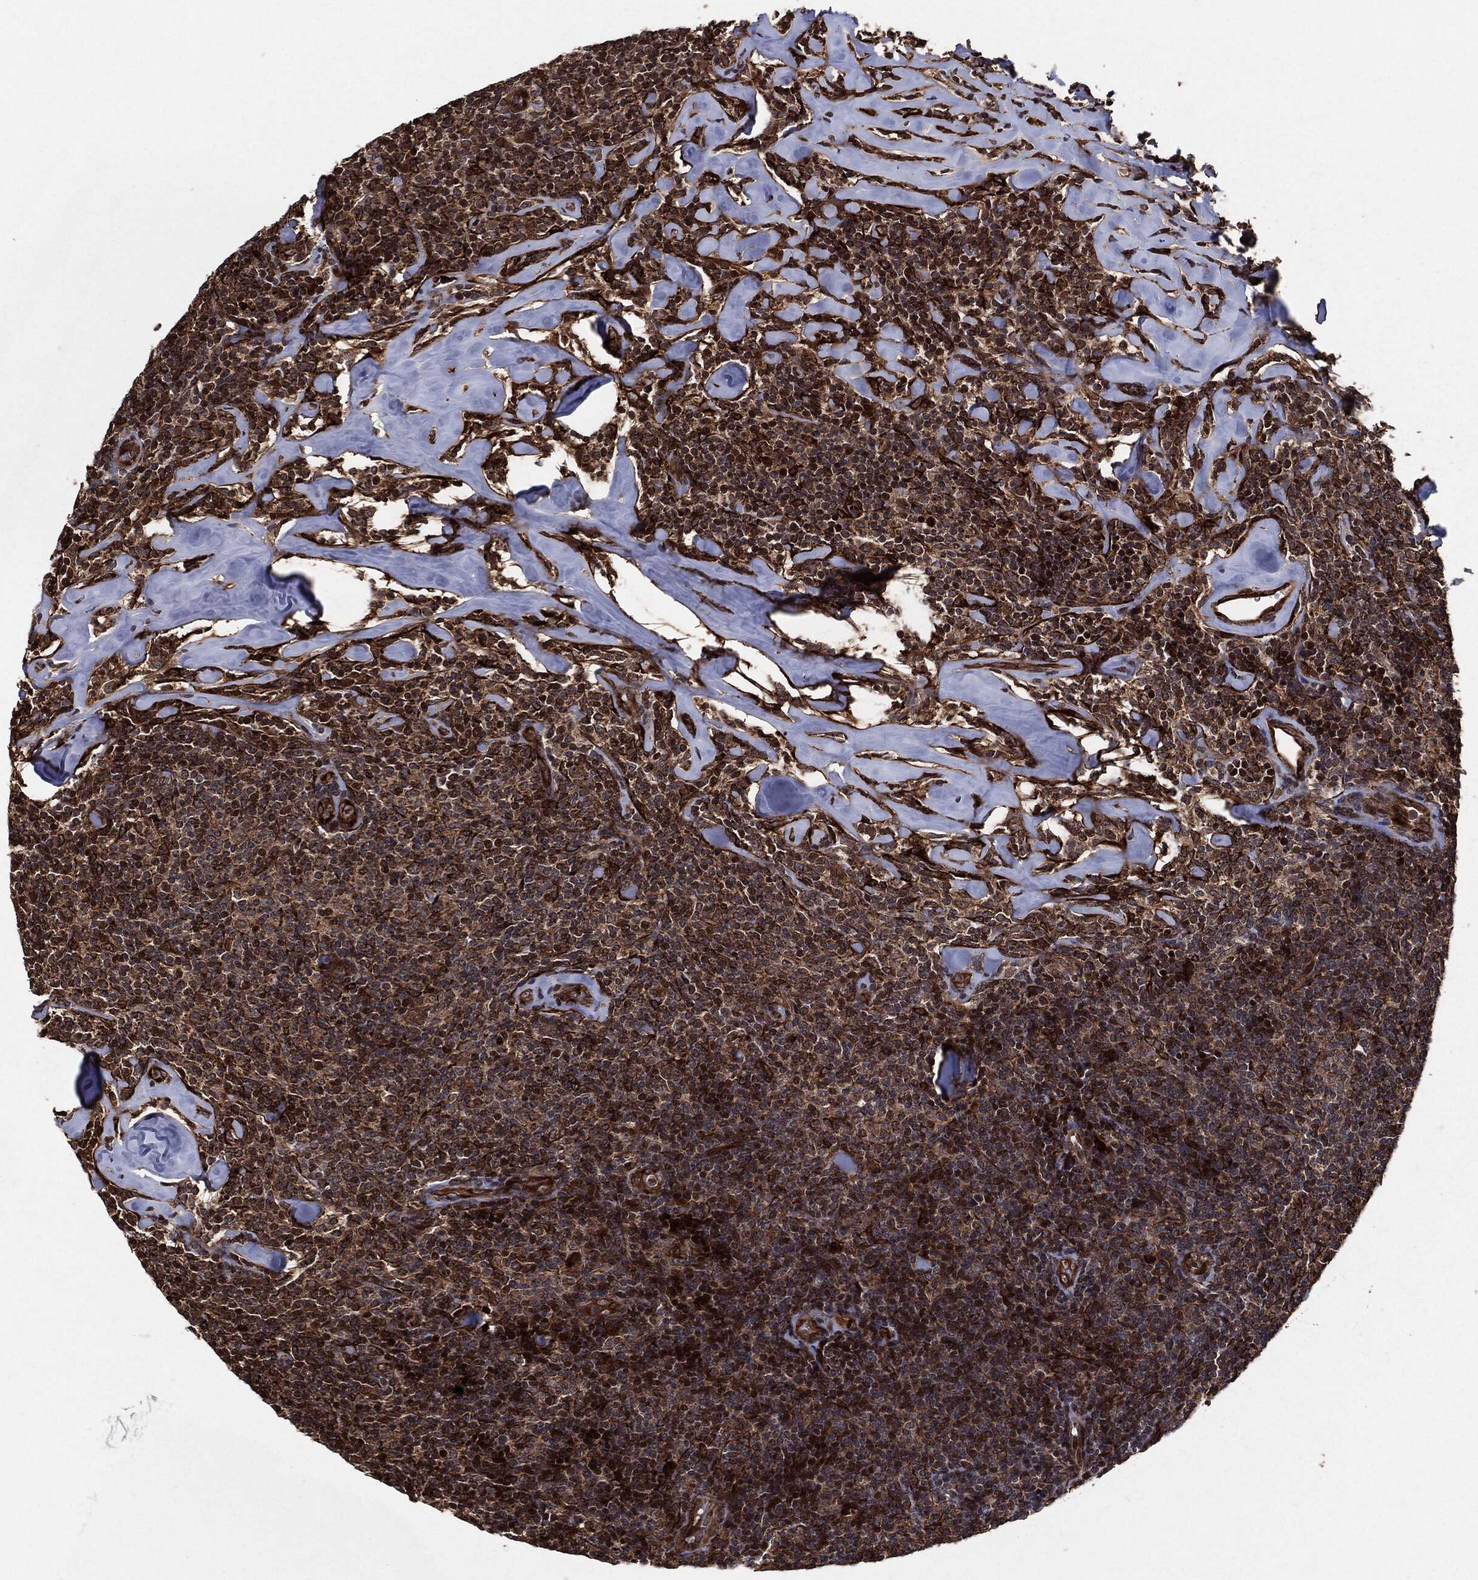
{"staining": {"intensity": "moderate", "quantity": "25%-75%", "location": "cytoplasmic/membranous"}, "tissue": "lymphoma", "cell_type": "Tumor cells", "image_type": "cancer", "snomed": [{"axis": "morphology", "description": "Malignant lymphoma, non-Hodgkin's type, Low grade"}, {"axis": "topography", "description": "Lymph node"}], "caption": "The immunohistochemical stain shows moderate cytoplasmic/membranous positivity in tumor cells of malignant lymphoma, non-Hodgkin's type (low-grade) tissue.", "gene": "BCAR1", "patient": {"sex": "female", "age": 56}}